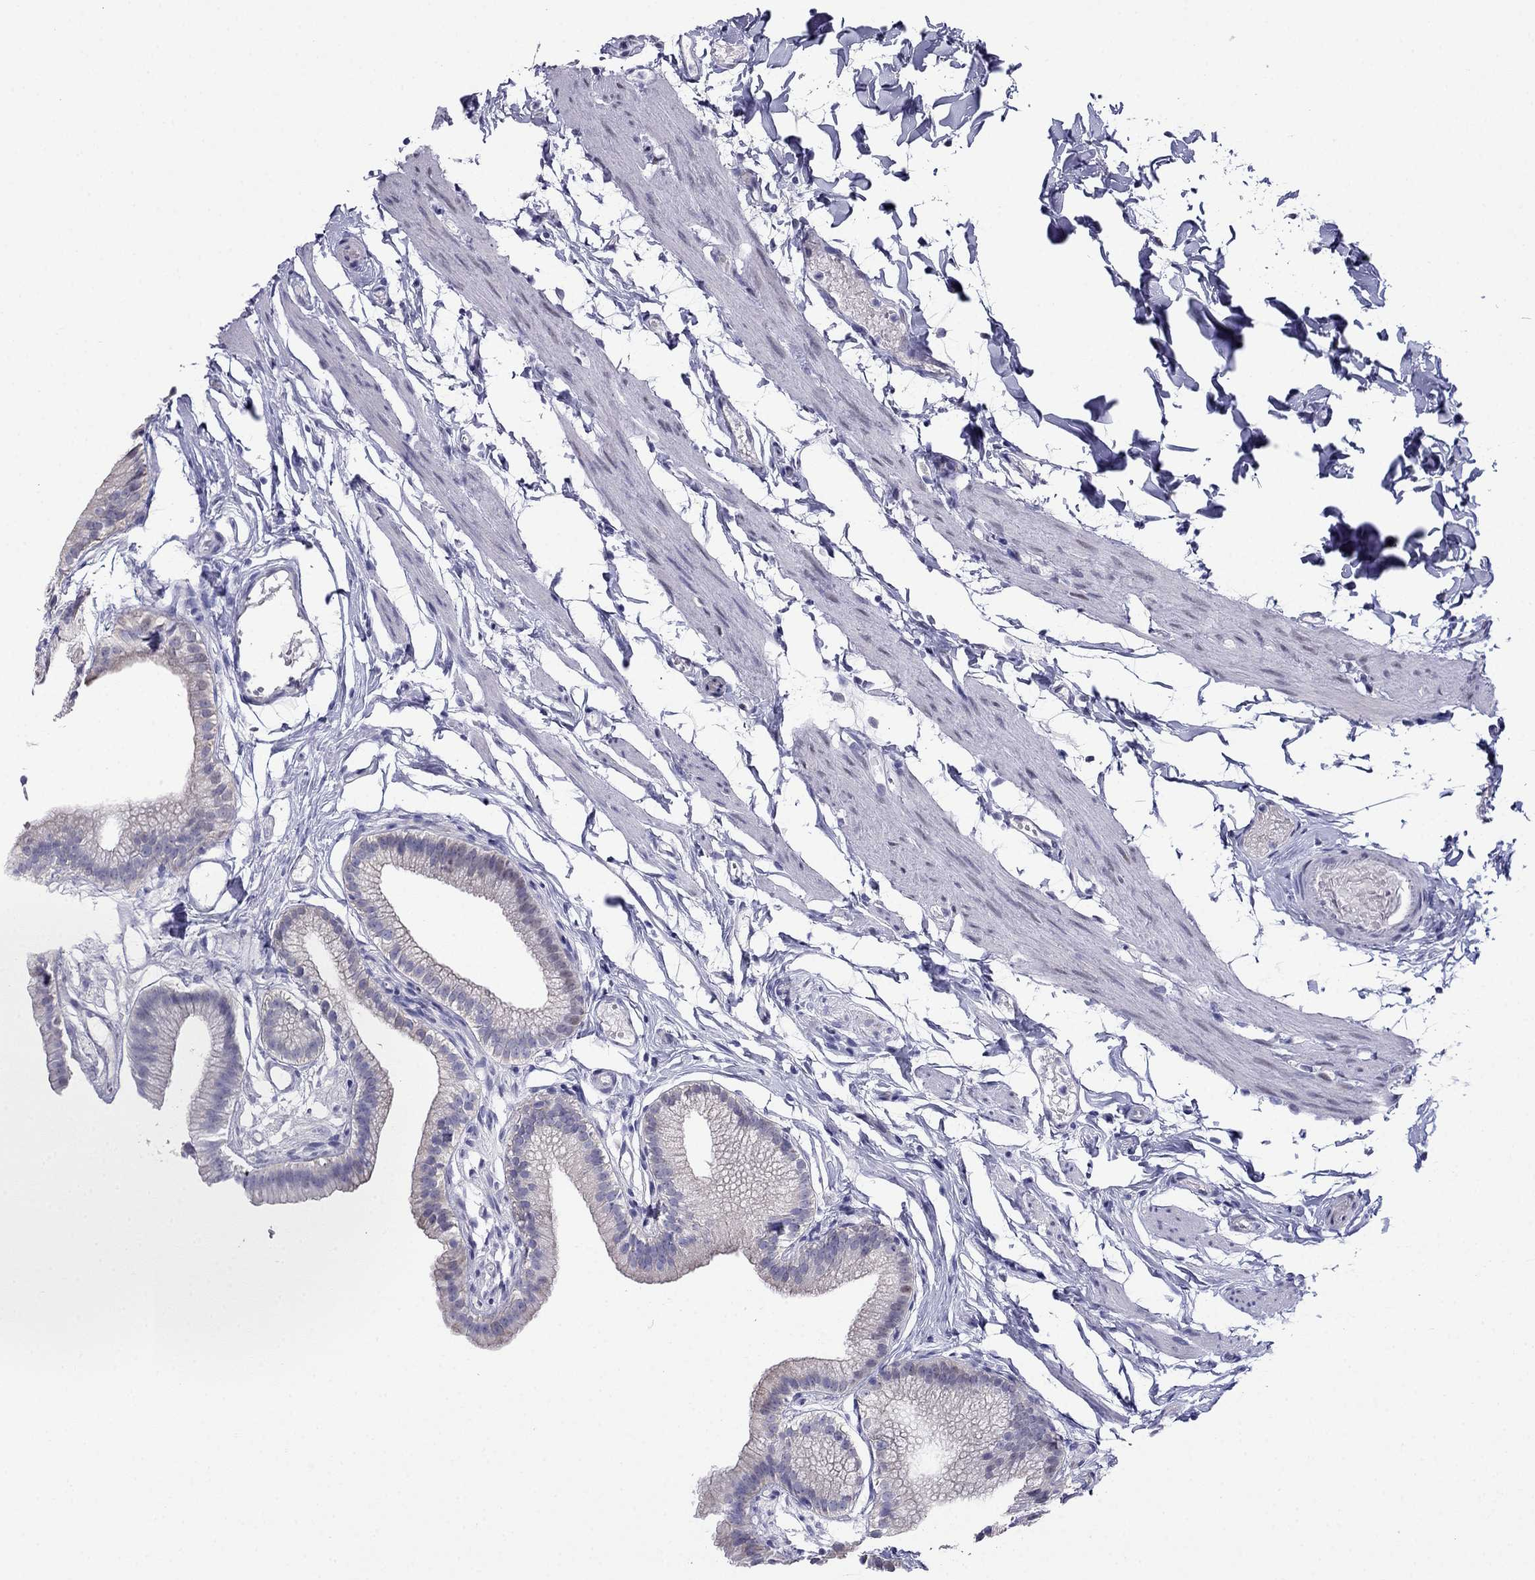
{"staining": {"intensity": "weak", "quantity": "<25%", "location": "nuclear"}, "tissue": "gallbladder", "cell_type": "Glandular cells", "image_type": "normal", "snomed": [{"axis": "morphology", "description": "Normal tissue, NOS"}, {"axis": "topography", "description": "Gallbladder"}], "caption": "Unremarkable gallbladder was stained to show a protein in brown. There is no significant positivity in glandular cells. (Stains: DAB IHC with hematoxylin counter stain, Microscopy: brightfield microscopy at high magnification).", "gene": "PPM1G", "patient": {"sex": "female", "age": 45}}